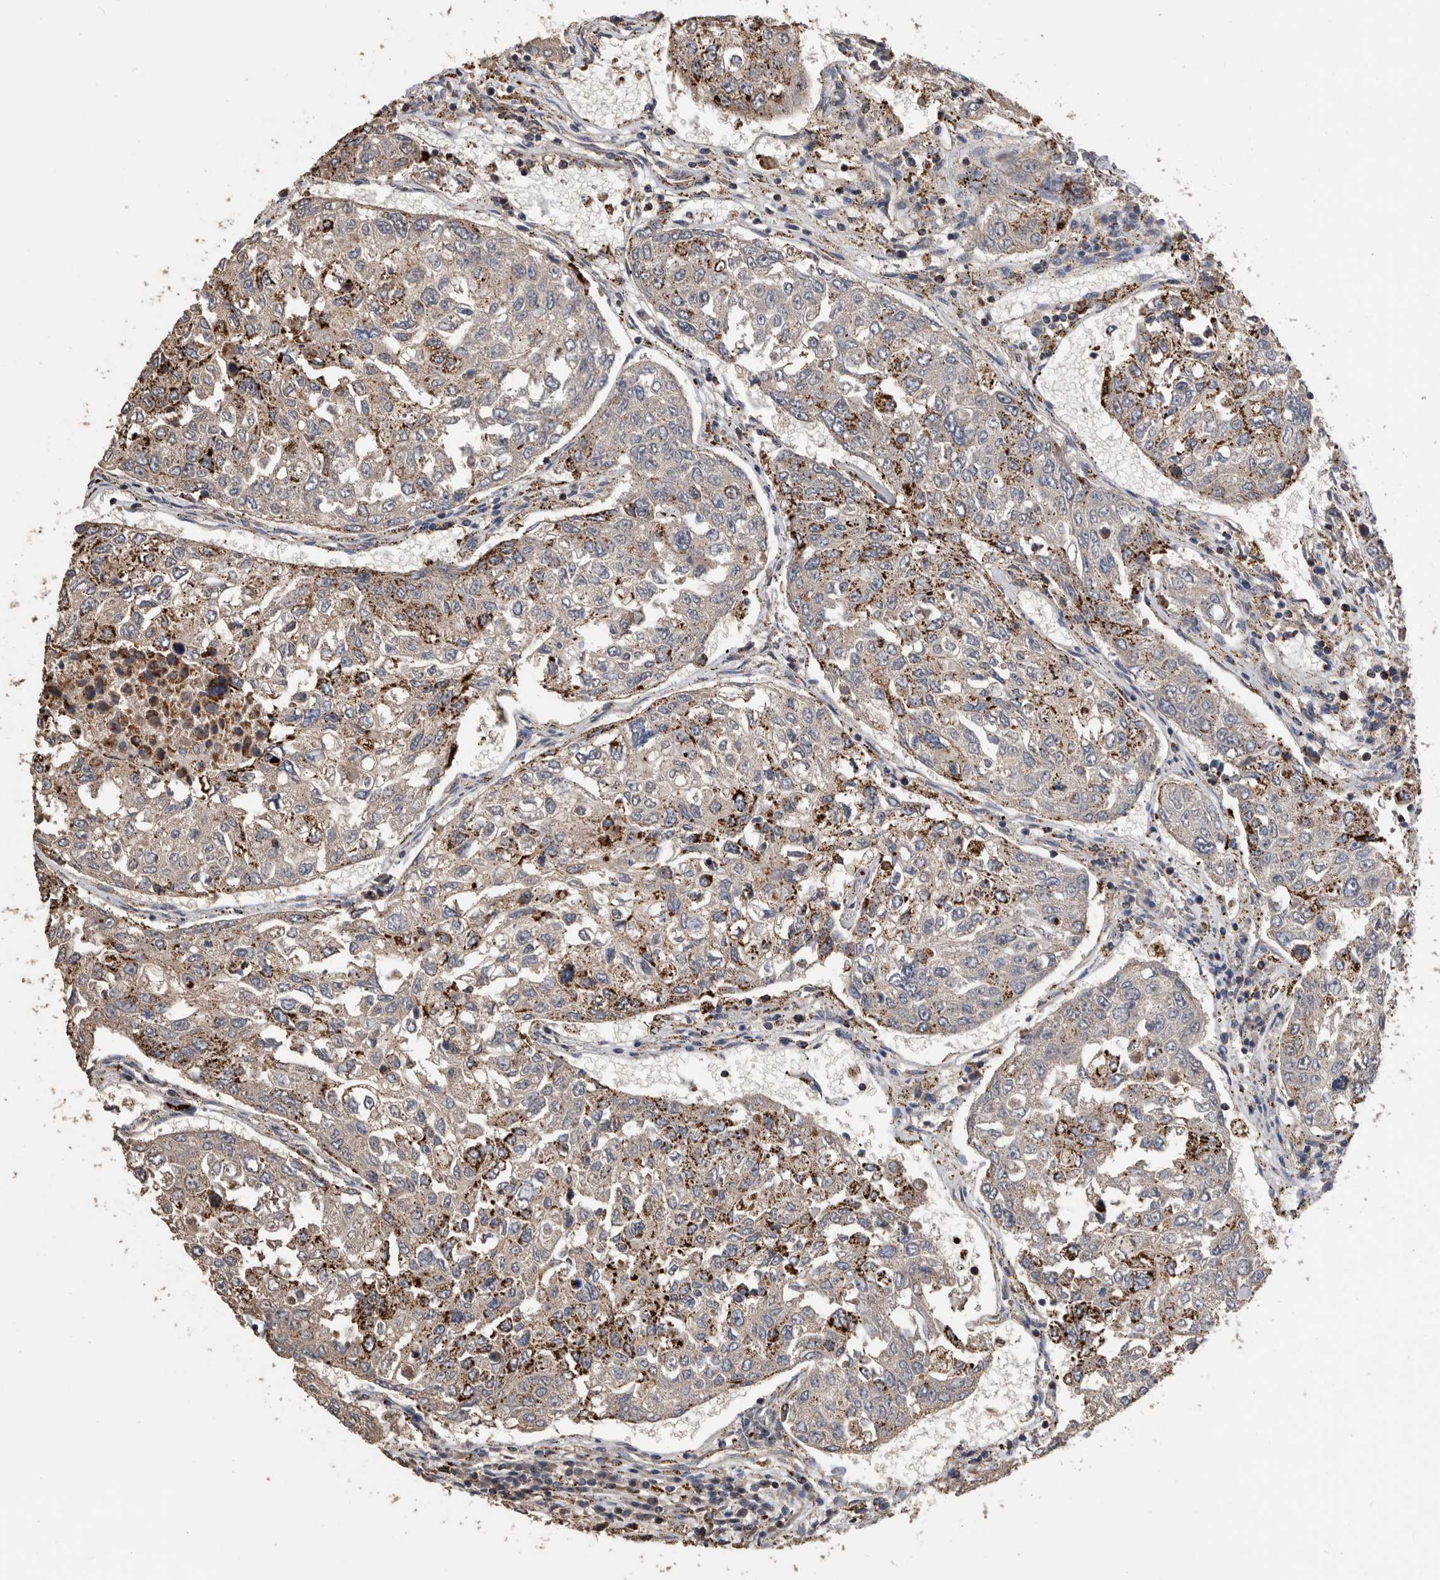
{"staining": {"intensity": "strong", "quantity": "<25%", "location": "cytoplasmic/membranous"}, "tissue": "urothelial cancer", "cell_type": "Tumor cells", "image_type": "cancer", "snomed": [{"axis": "morphology", "description": "Urothelial carcinoma, High grade"}, {"axis": "topography", "description": "Lymph node"}, {"axis": "topography", "description": "Urinary bladder"}], "caption": "IHC (DAB (3,3'-diaminobenzidine)) staining of urothelial cancer displays strong cytoplasmic/membranous protein staining in about <25% of tumor cells.", "gene": "WFDC1", "patient": {"sex": "male", "age": 51}}